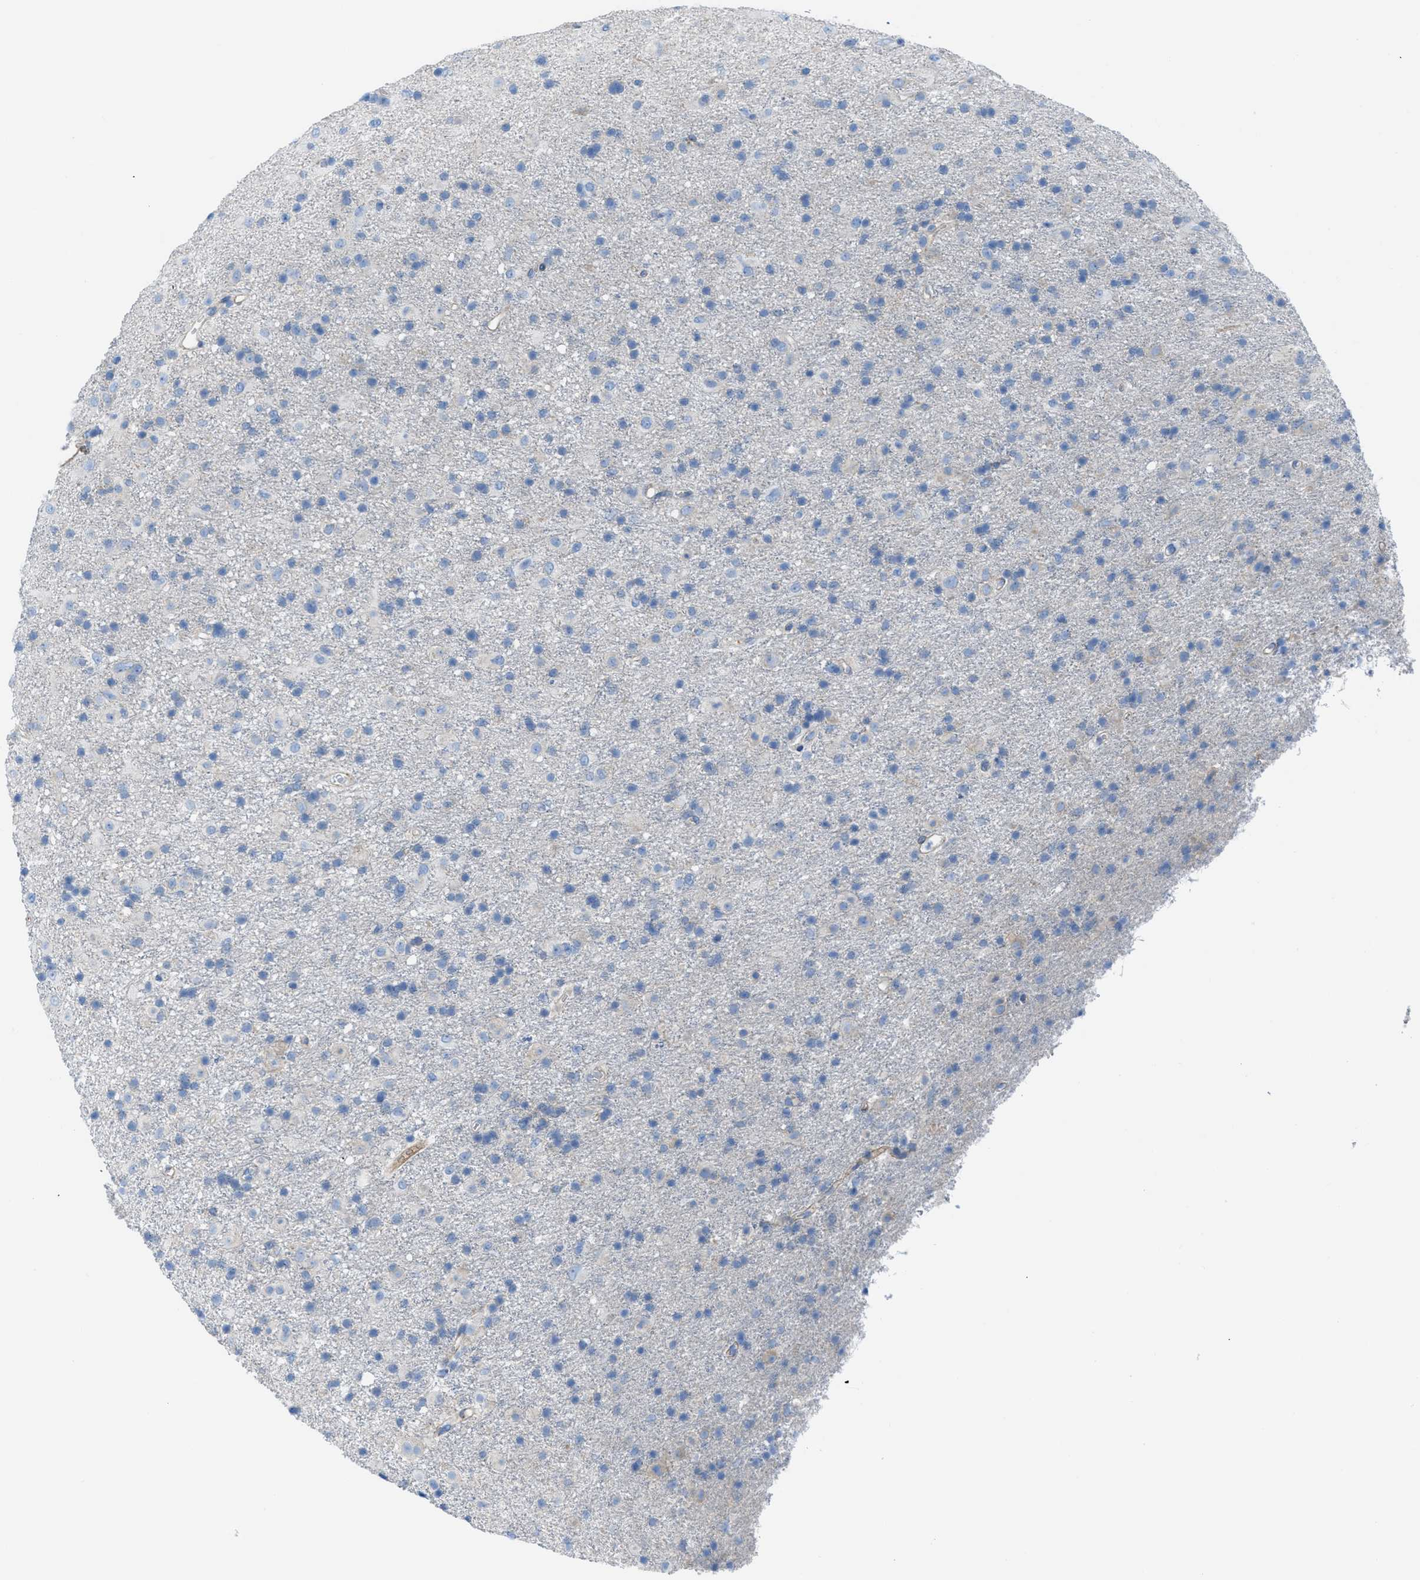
{"staining": {"intensity": "negative", "quantity": "none", "location": "none"}, "tissue": "glioma", "cell_type": "Tumor cells", "image_type": "cancer", "snomed": [{"axis": "morphology", "description": "Glioma, malignant, Low grade"}, {"axis": "topography", "description": "Brain"}], "caption": "A photomicrograph of malignant glioma (low-grade) stained for a protein demonstrates no brown staining in tumor cells. The staining was performed using DAB (3,3'-diaminobenzidine) to visualize the protein expression in brown, while the nuclei were stained in blue with hematoxylin (Magnification: 20x).", "gene": "KCNH7", "patient": {"sex": "male", "age": 65}}